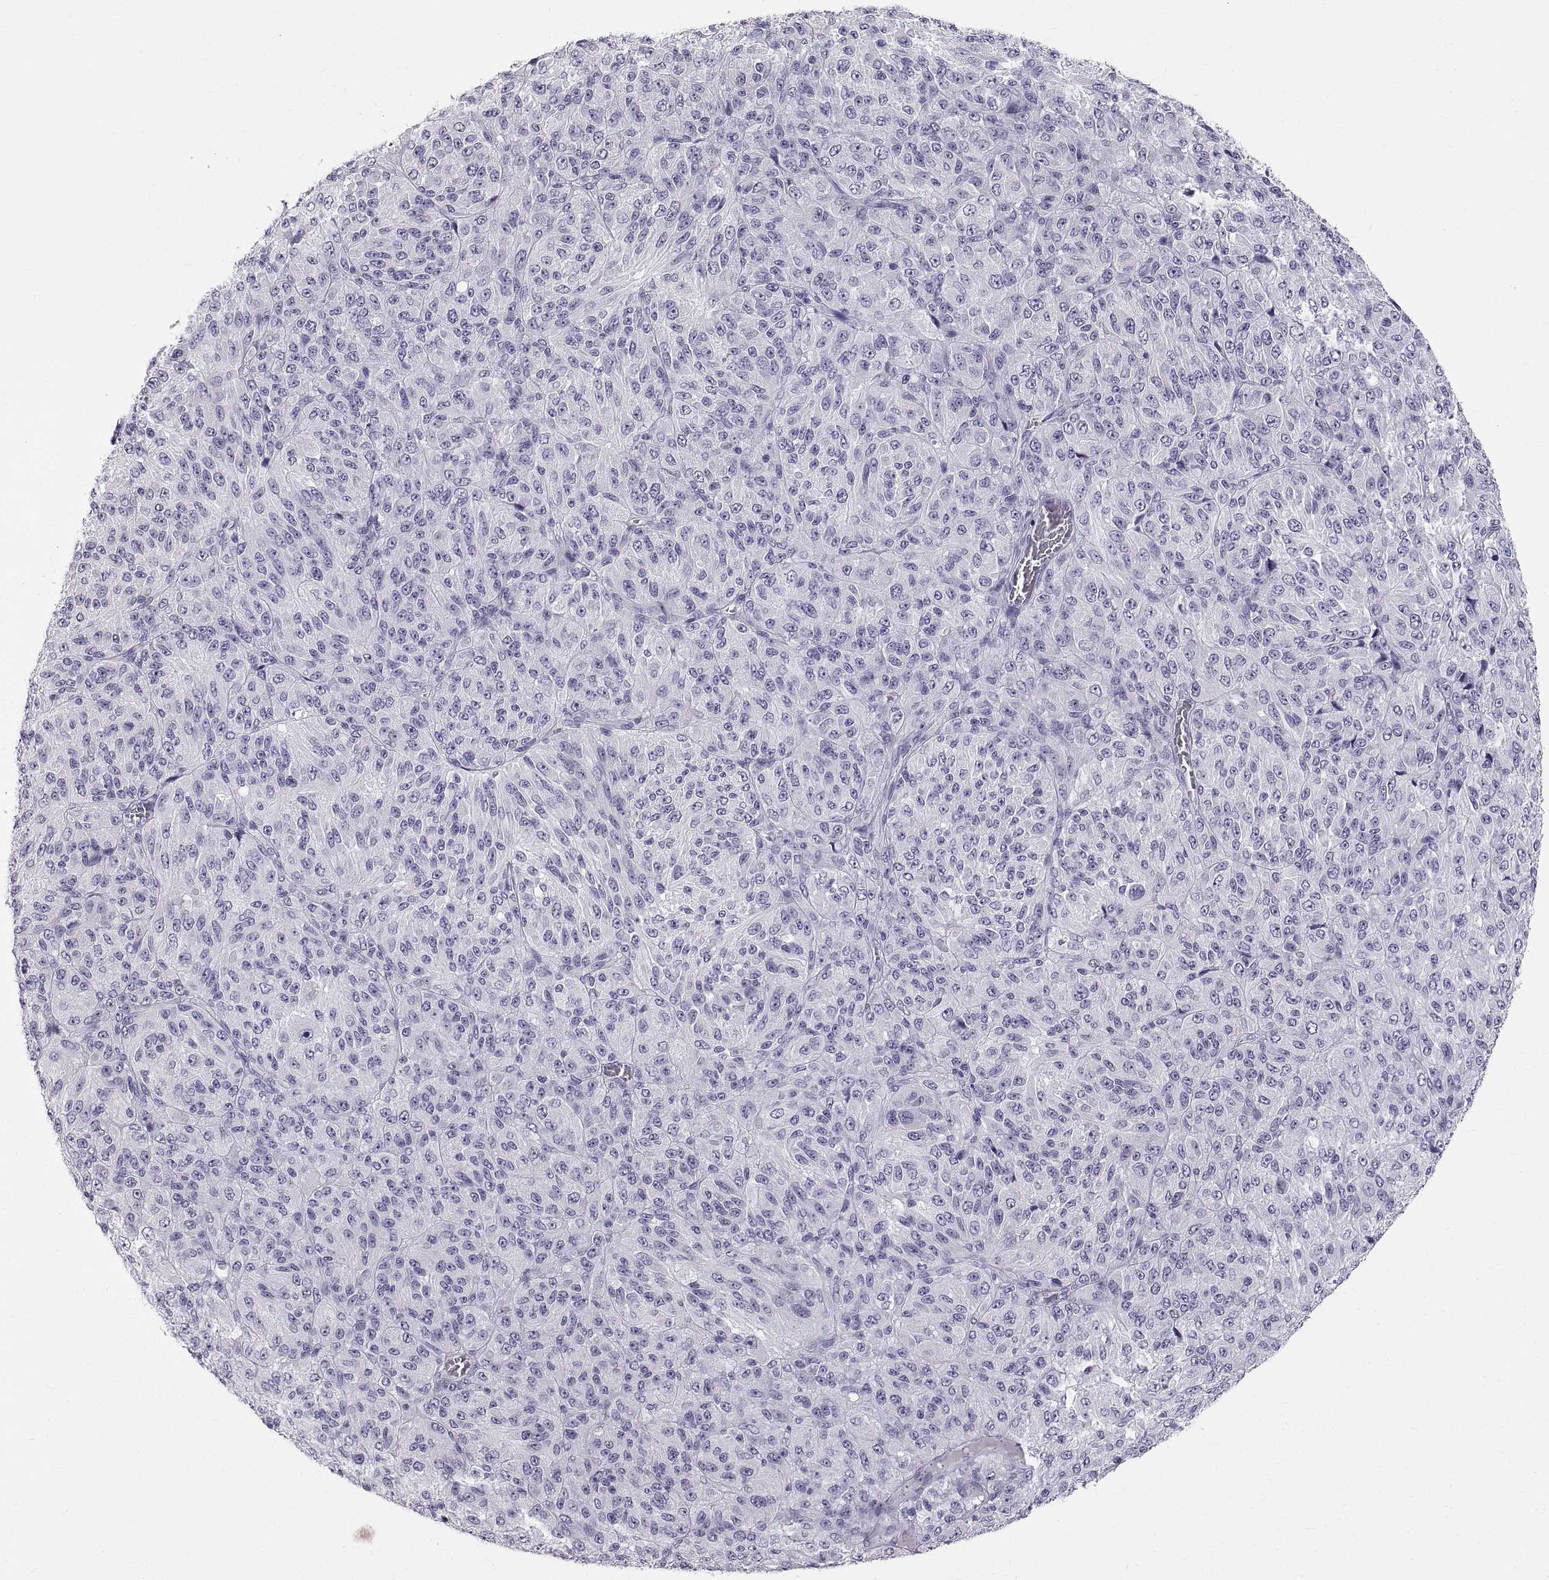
{"staining": {"intensity": "negative", "quantity": "none", "location": "none"}, "tissue": "melanoma", "cell_type": "Tumor cells", "image_type": "cancer", "snomed": [{"axis": "morphology", "description": "Malignant melanoma, Metastatic site"}, {"axis": "topography", "description": "Brain"}], "caption": "Tumor cells are negative for protein expression in human melanoma.", "gene": "WFDC8", "patient": {"sex": "female", "age": 56}}